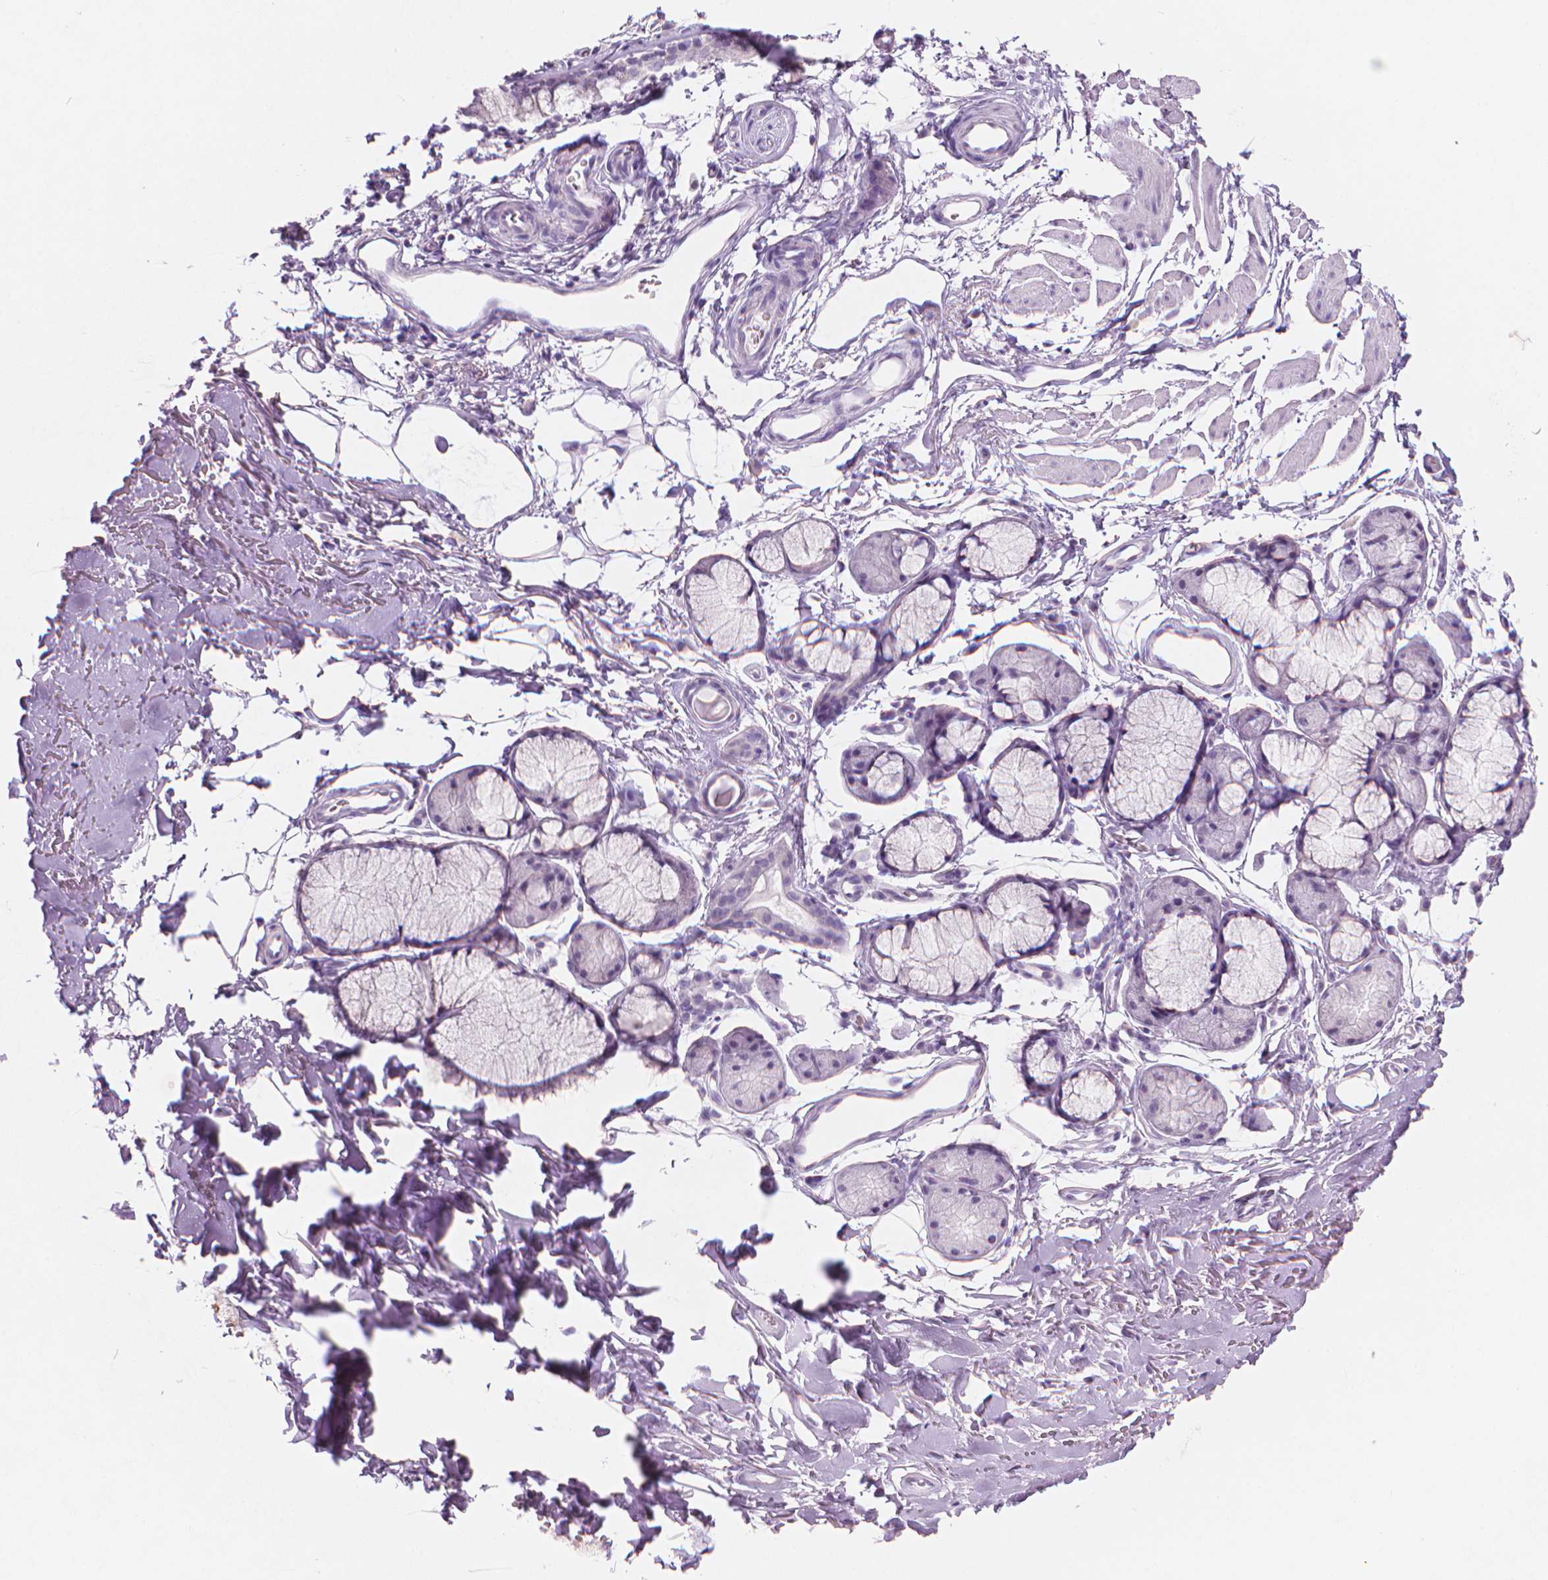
{"staining": {"intensity": "negative", "quantity": "none", "location": "none"}, "tissue": "adipose tissue", "cell_type": "Adipocytes", "image_type": "normal", "snomed": [{"axis": "morphology", "description": "Normal tissue, NOS"}, {"axis": "topography", "description": "Cartilage tissue"}, {"axis": "topography", "description": "Bronchus"}], "caption": "This is a micrograph of immunohistochemistry staining of unremarkable adipose tissue, which shows no expression in adipocytes.", "gene": "ENSG00000187186", "patient": {"sex": "female", "age": 79}}